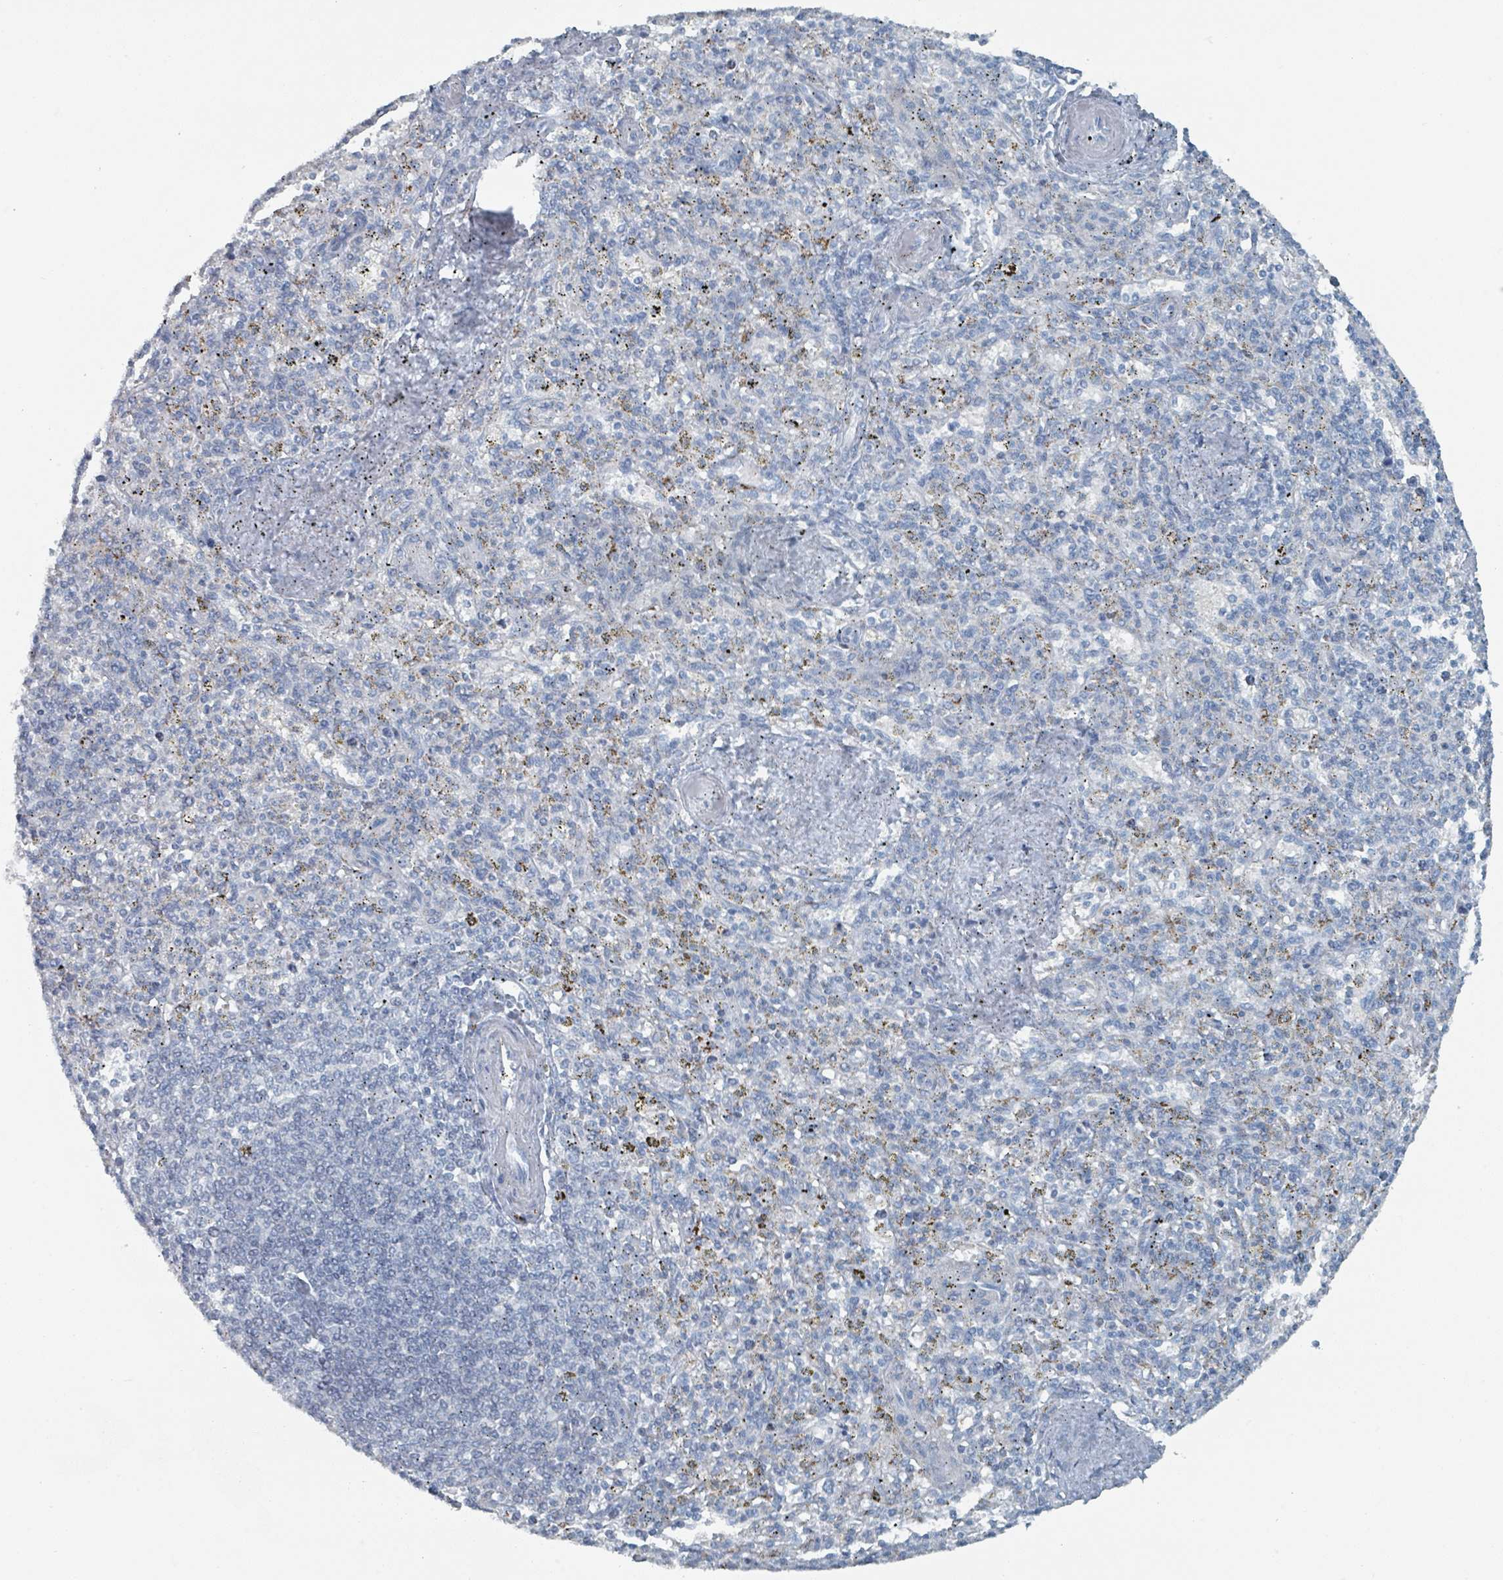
{"staining": {"intensity": "negative", "quantity": "none", "location": "none"}, "tissue": "spleen", "cell_type": "Cells in red pulp", "image_type": "normal", "snomed": [{"axis": "morphology", "description": "Normal tissue, NOS"}, {"axis": "topography", "description": "Spleen"}], "caption": "High power microscopy micrograph of an immunohistochemistry image of benign spleen, revealing no significant positivity in cells in red pulp. (DAB (3,3'-diaminobenzidine) IHC with hematoxylin counter stain).", "gene": "GAMT", "patient": {"sex": "male", "age": 72}}